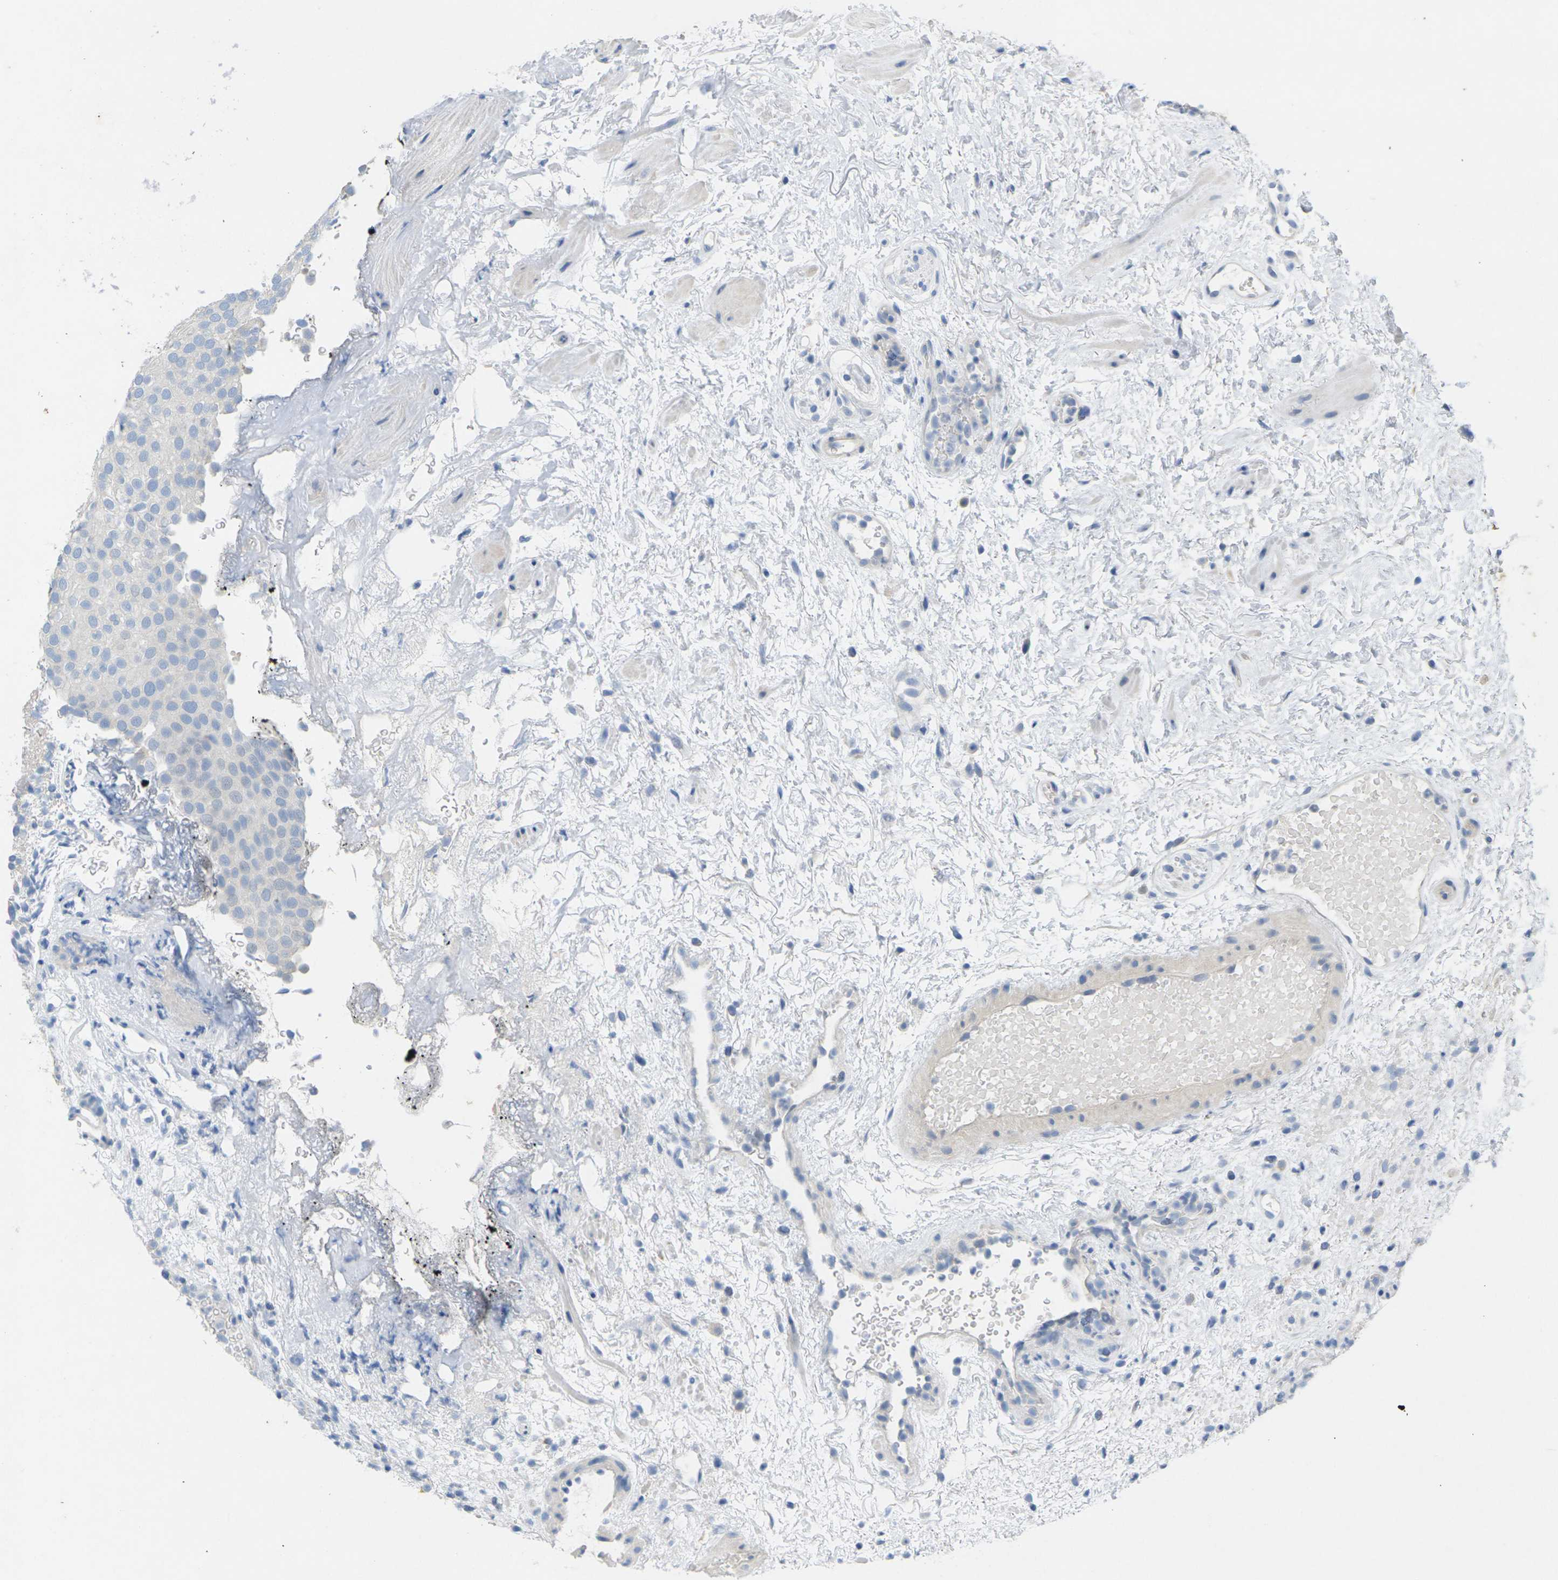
{"staining": {"intensity": "negative", "quantity": "none", "location": "none"}, "tissue": "urothelial cancer", "cell_type": "Tumor cells", "image_type": "cancer", "snomed": [{"axis": "morphology", "description": "Urothelial carcinoma, Low grade"}, {"axis": "topography", "description": "Urinary bladder"}], "caption": "IHC micrograph of human low-grade urothelial carcinoma stained for a protein (brown), which demonstrates no positivity in tumor cells.", "gene": "TNNI3", "patient": {"sex": "male", "age": 78}}